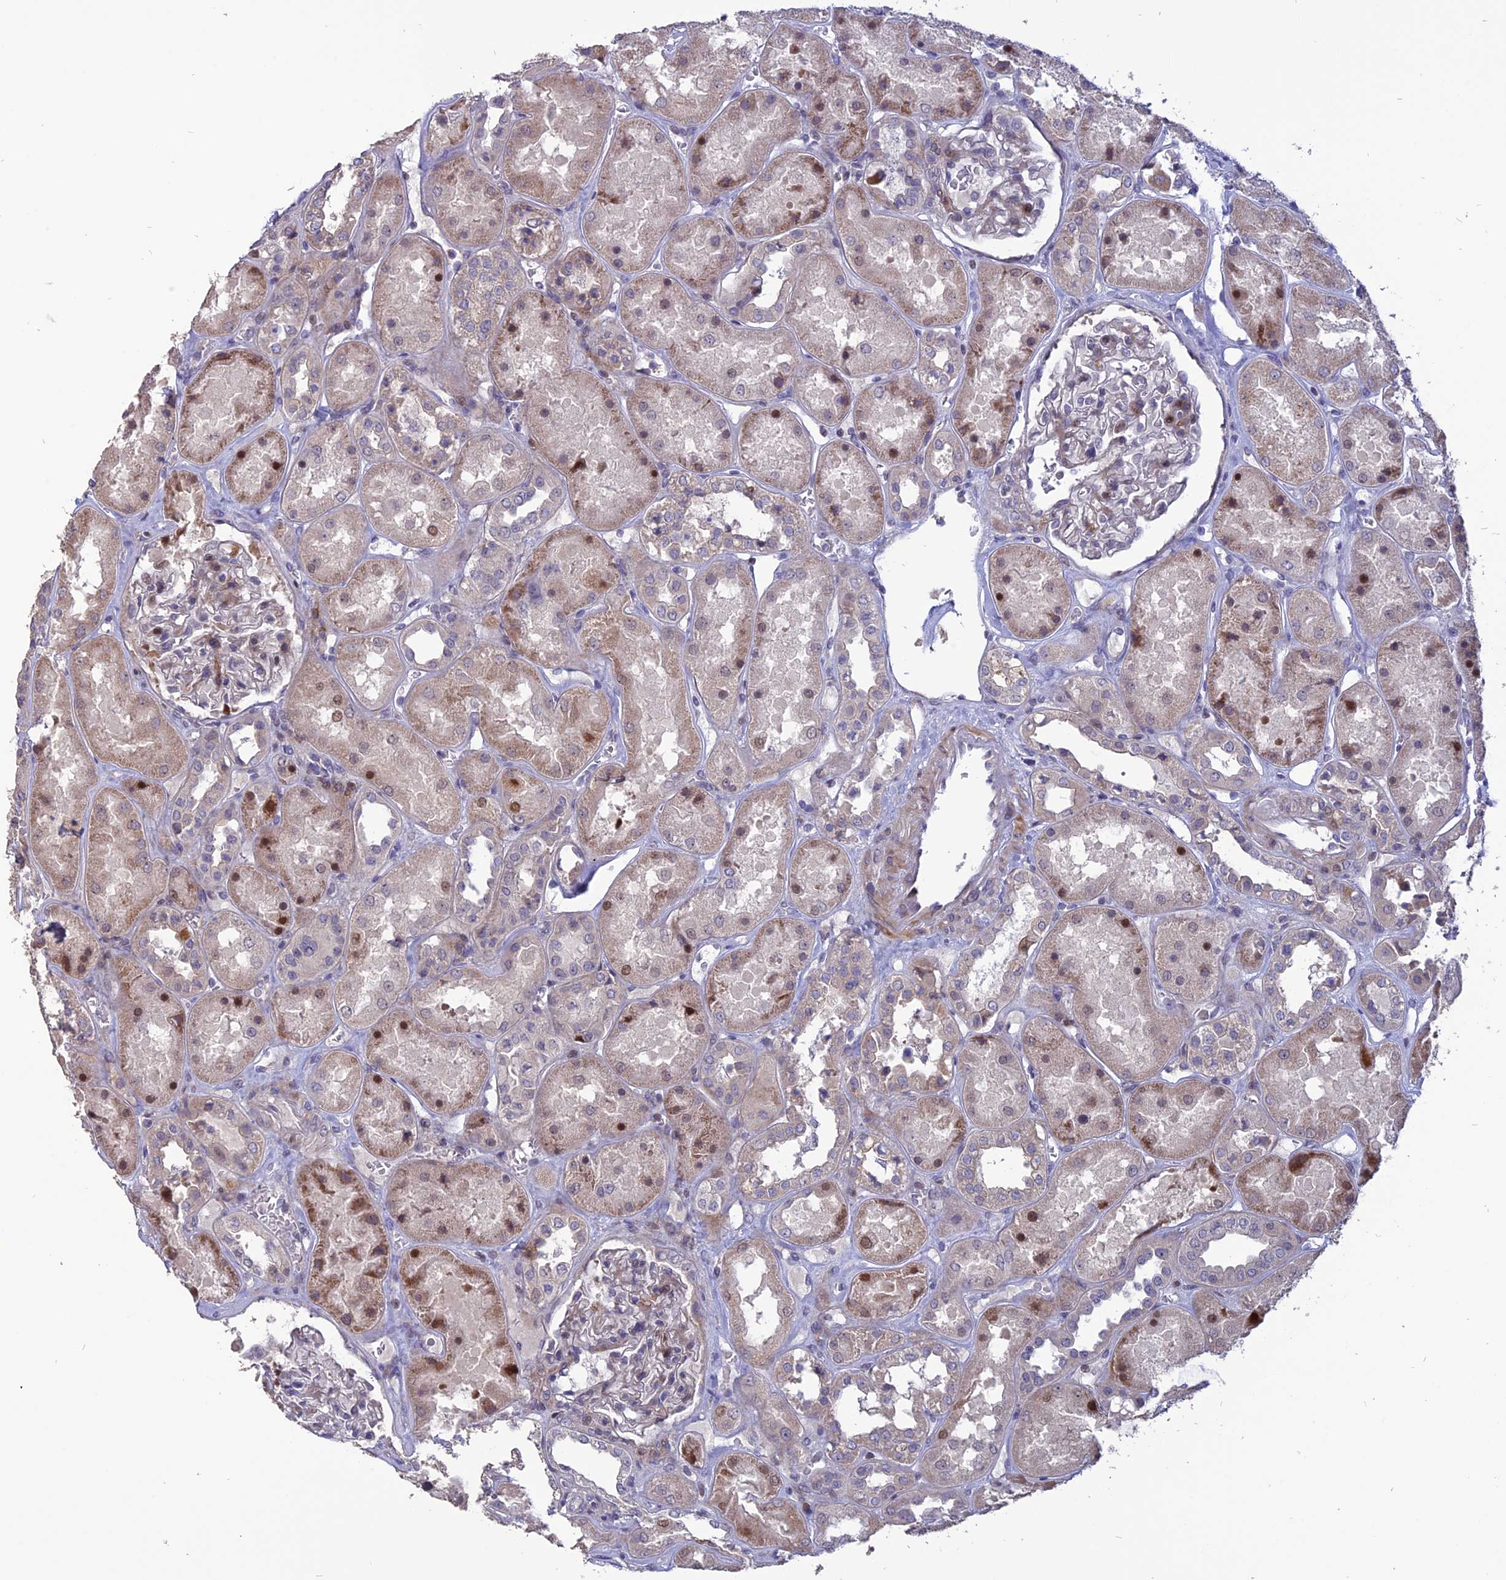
{"staining": {"intensity": "weak", "quantity": "<25%", "location": "cytoplasmic/membranous,nuclear"}, "tissue": "kidney", "cell_type": "Cells in glomeruli", "image_type": "normal", "snomed": [{"axis": "morphology", "description": "Normal tissue, NOS"}, {"axis": "topography", "description": "Kidney"}], "caption": "Immunohistochemistry (IHC) histopathology image of benign human kidney stained for a protein (brown), which reveals no staining in cells in glomeruli.", "gene": "TMEM263", "patient": {"sex": "male", "age": 70}}